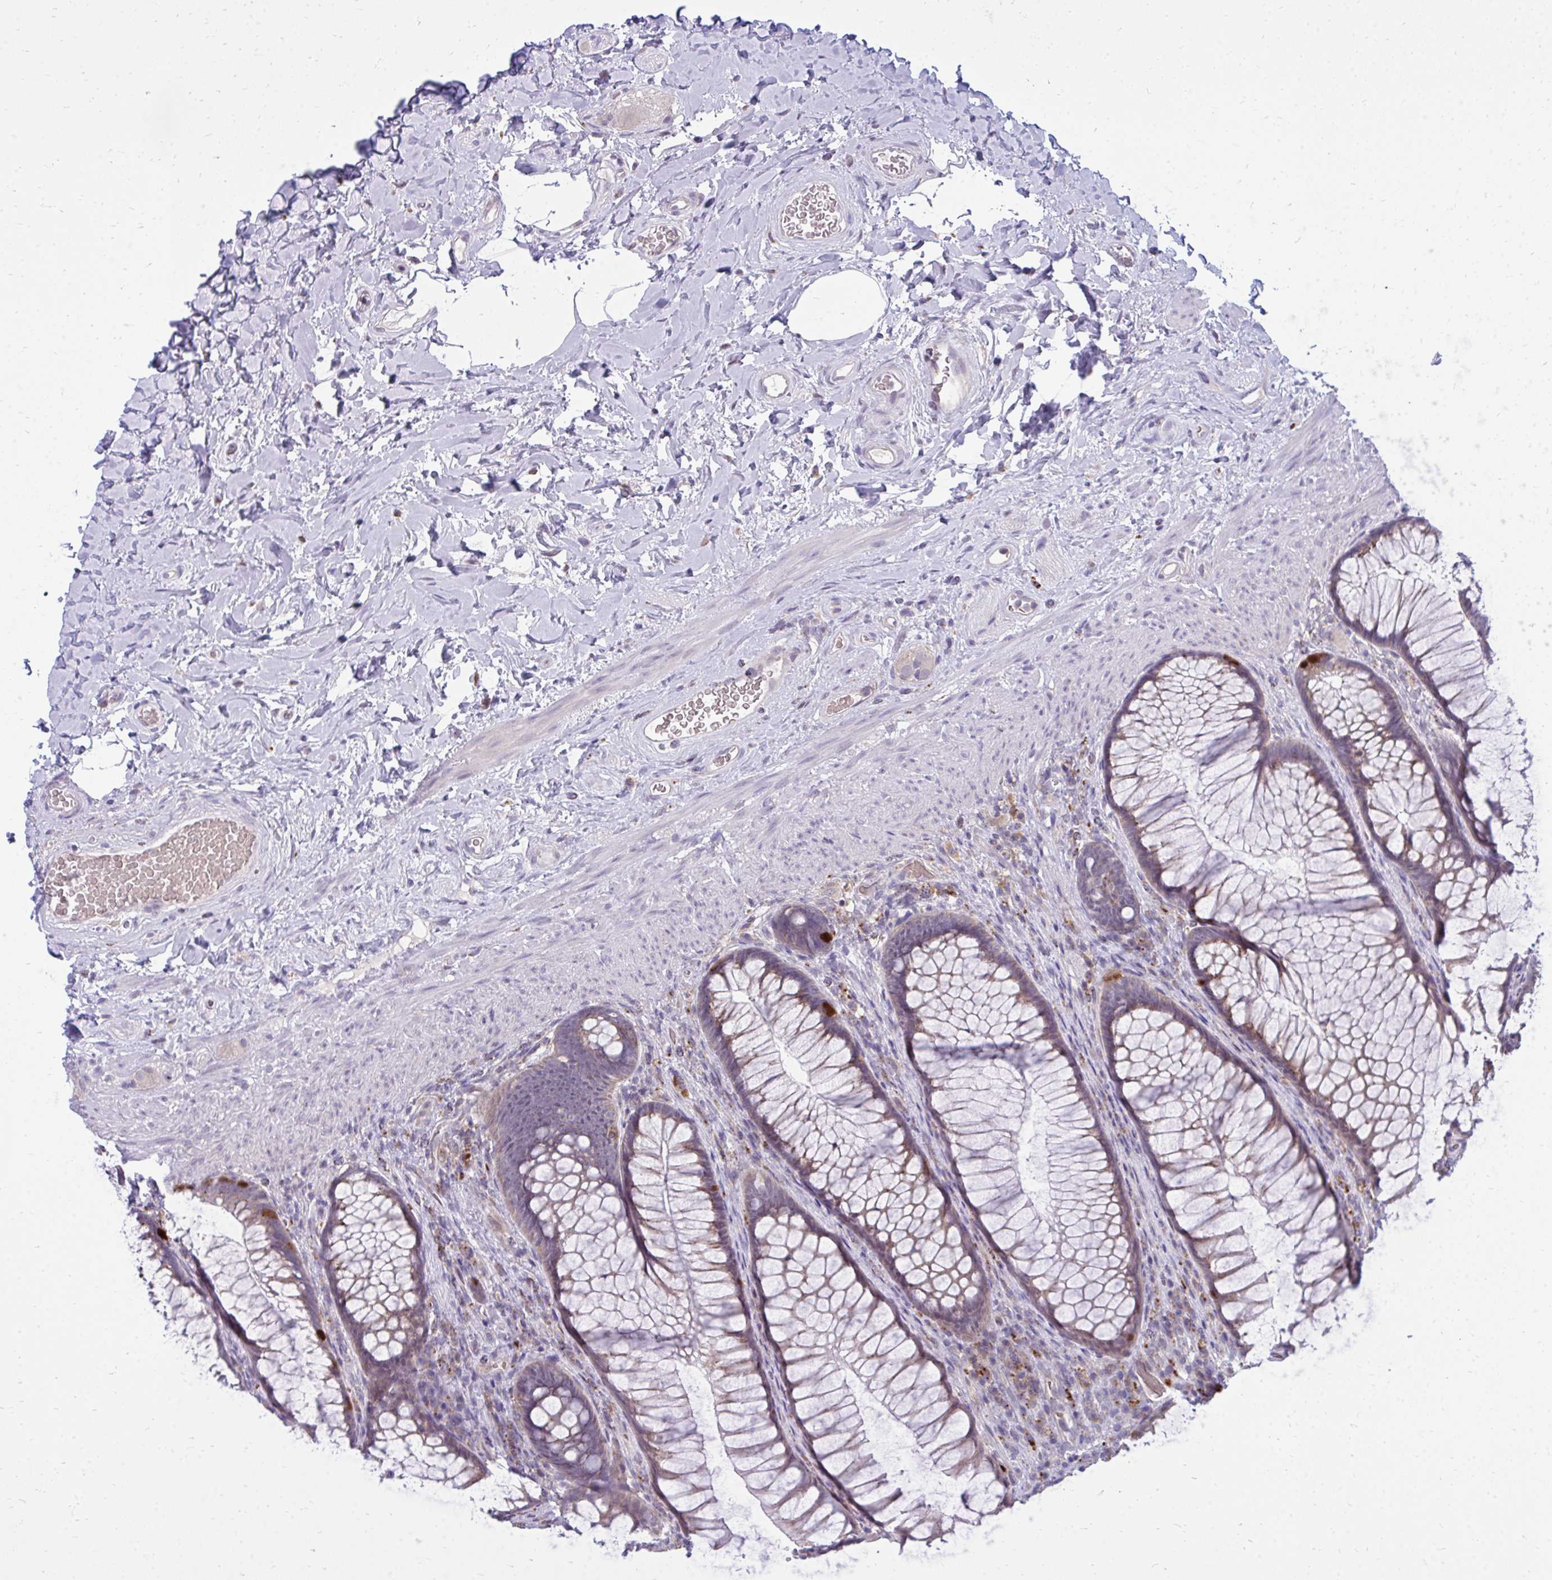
{"staining": {"intensity": "weak", "quantity": ">75%", "location": "cytoplasmic/membranous"}, "tissue": "rectum", "cell_type": "Glandular cells", "image_type": "normal", "snomed": [{"axis": "morphology", "description": "Normal tissue, NOS"}, {"axis": "topography", "description": "Rectum"}], "caption": "Immunohistochemical staining of benign rectum reveals weak cytoplasmic/membranous protein expression in about >75% of glandular cells. The protein of interest is stained brown, and the nuclei are stained in blue (DAB IHC with brightfield microscopy, high magnification).", "gene": "ZSCAN25", "patient": {"sex": "male", "age": 53}}